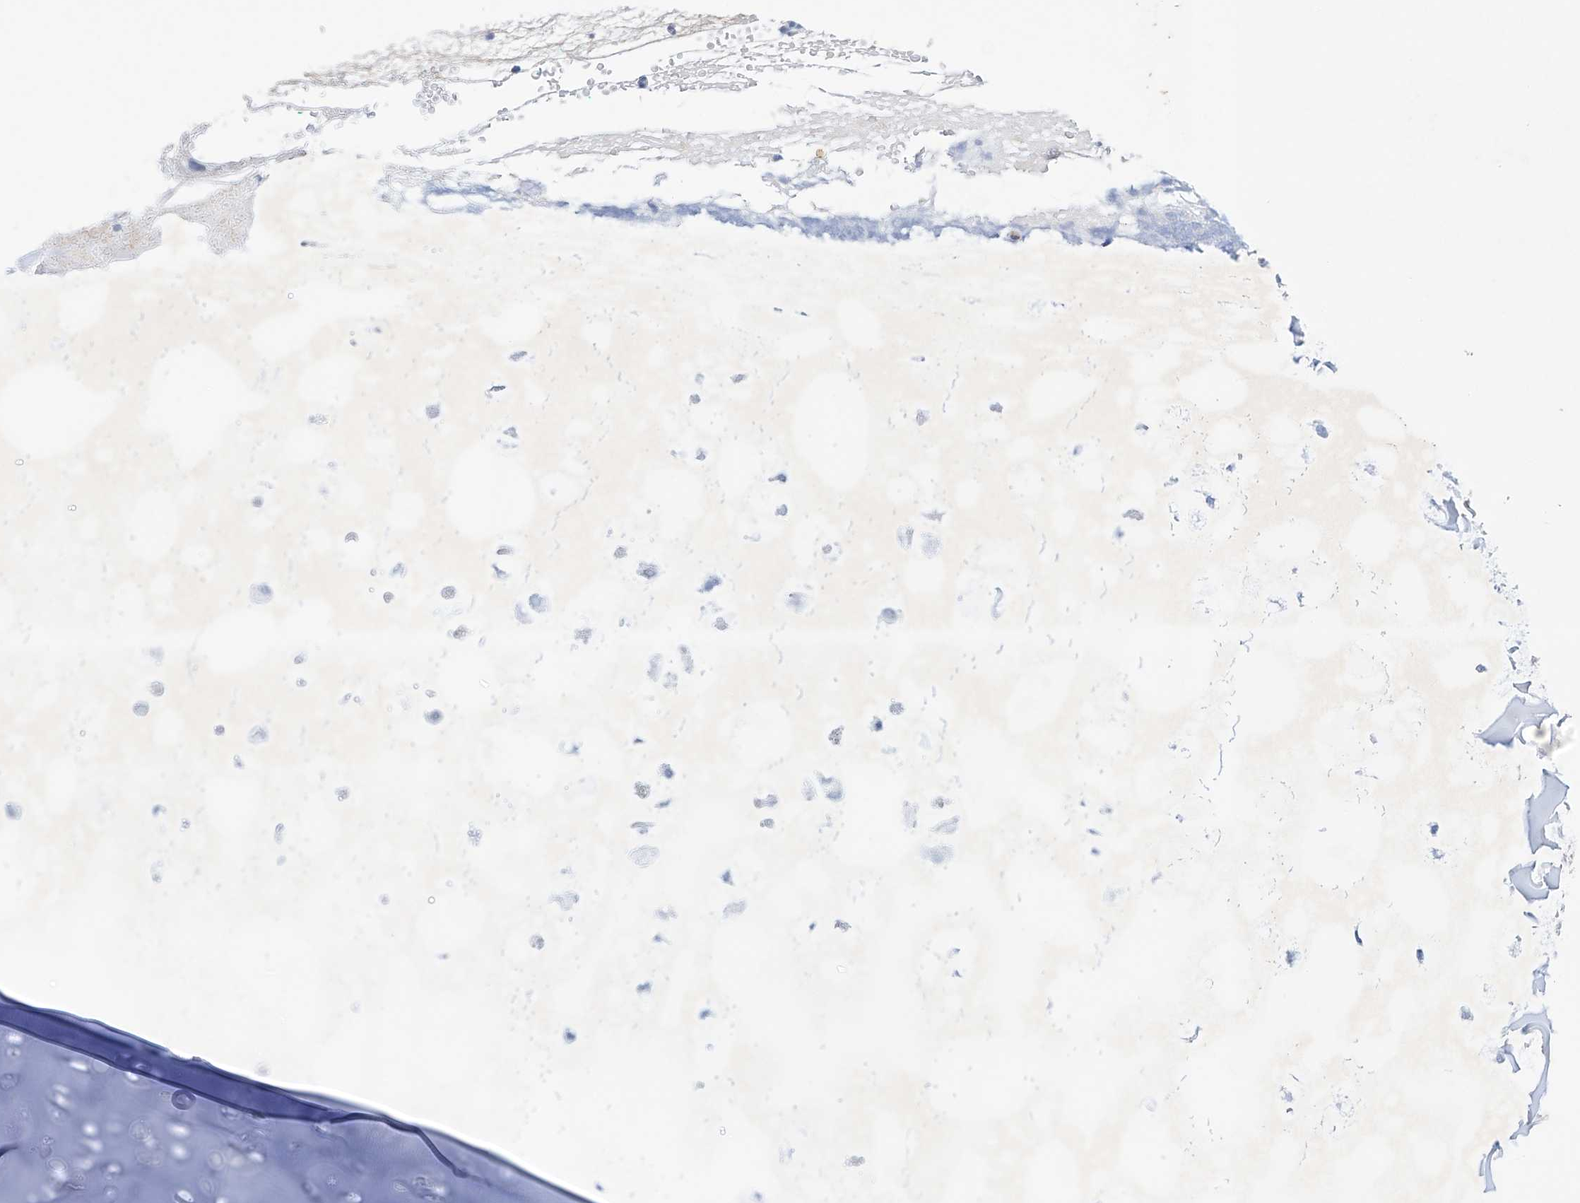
{"staining": {"intensity": "negative", "quantity": "none", "location": "none"}, "tissue": "adipose tissue", "cell_type": "Adipocytes", "image_type": "normal", "snomed": [{"axis": "morphology", "description": "Normal tissue, NOS"}, {"axis": "morphology", "description": "Basal cell carcinoma"}, {"axis": "topography", "description": "Cartilage tissue"}, {"axis": "topography", "description": "Nasopharynx"}, {"axis": "topography", "description": "Oral tissue"}], "caption": "A high-resolution image shows immunohistochemistry staining of normal adipose tissue, which reveals no significant staining in adipocytes. (DAB (3,3'-diaminobenzidine) immunohistochemistry with hematoxylin counter stain).", "gene": "ETV7", "patient": {"sex": "female", "age": 77}}